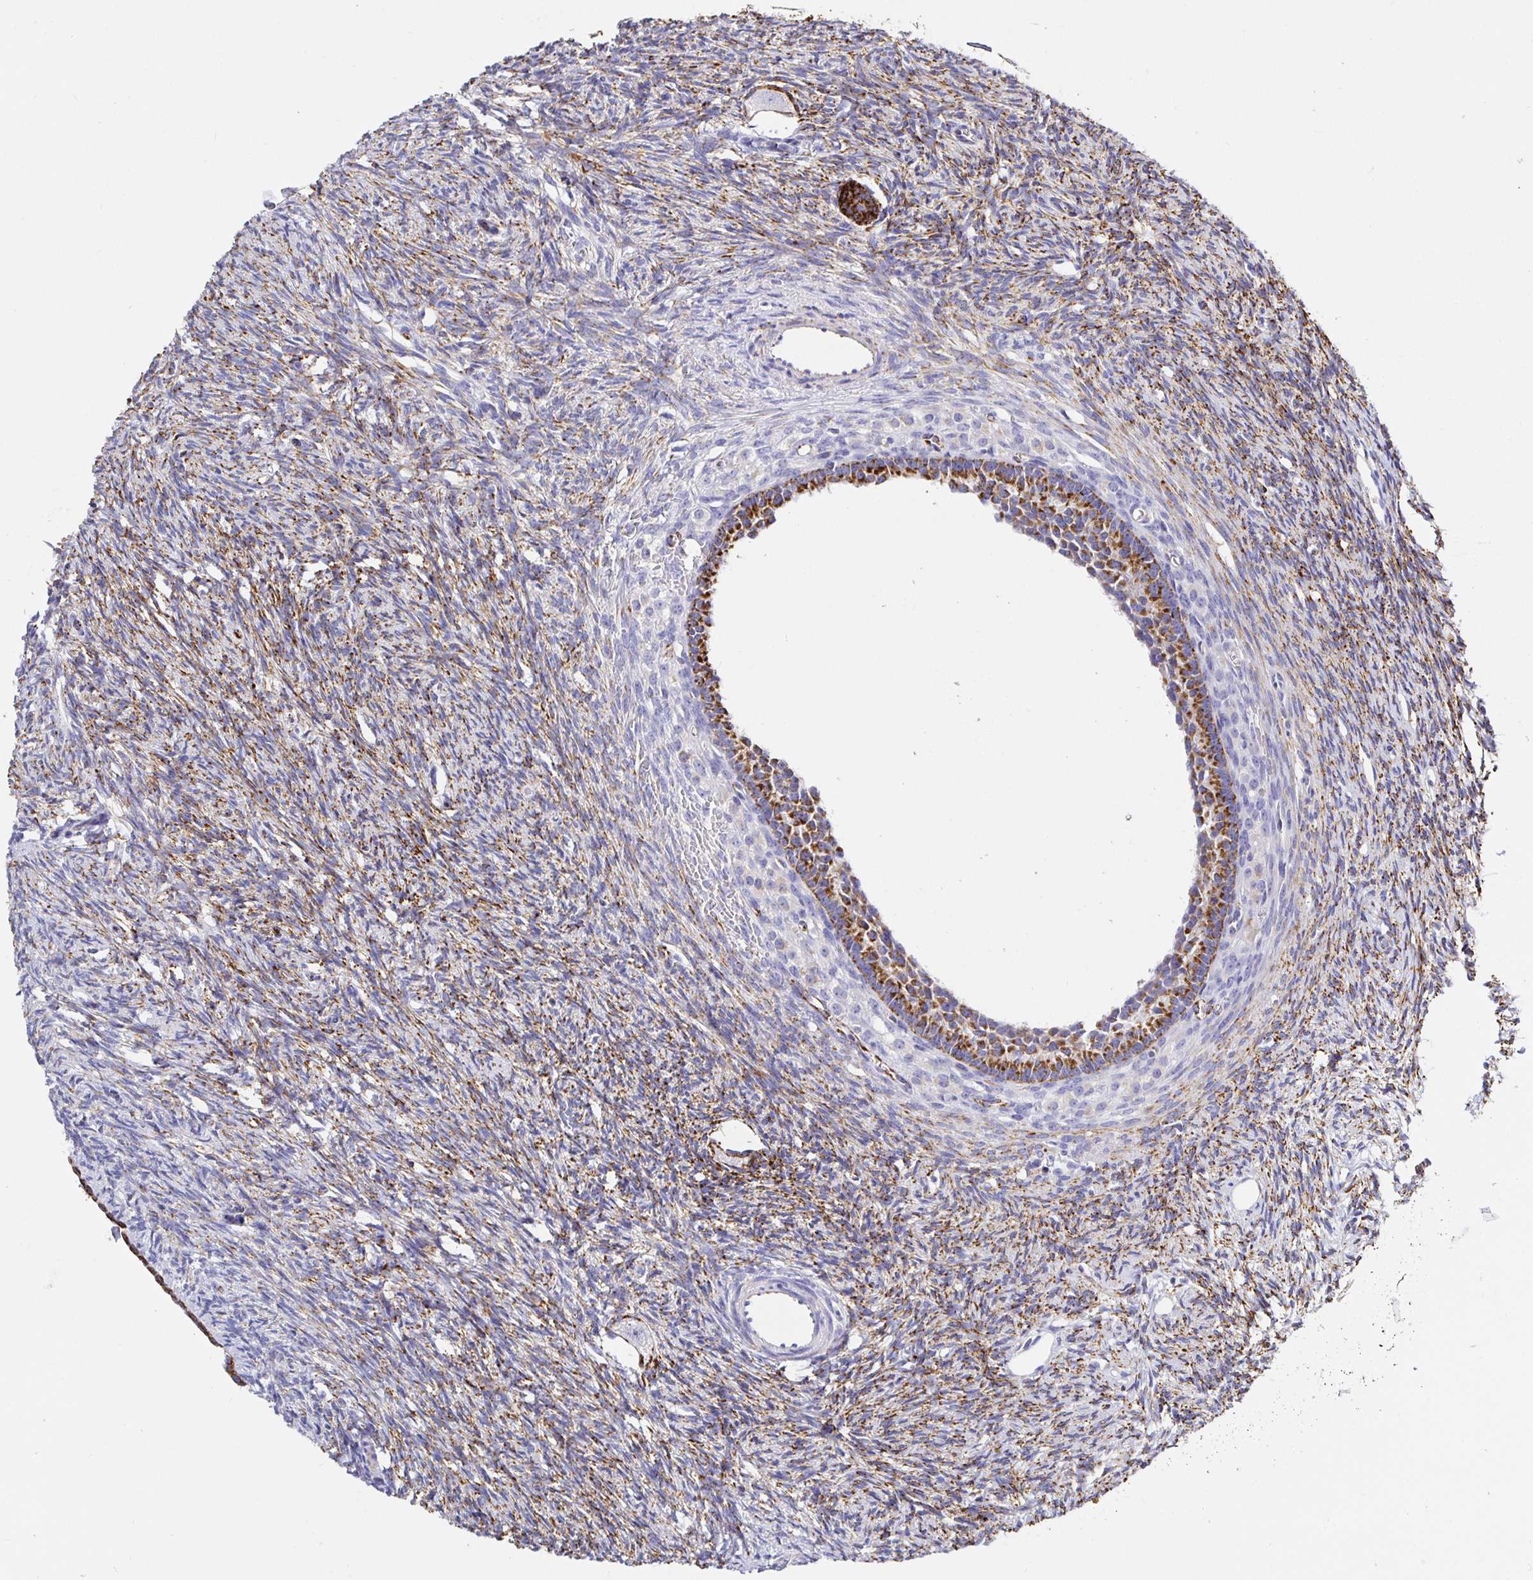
{"staining": {"intensity": "strong", "quantity": "25%-75%", "location": "cytoplasmic/membranous"}, "tissue": "ovary", "cell_type": "Follicle cells", "image_type": "normal", "snomed": [{"axis": "morphology", "description": "Normal tissue, NOS"}, {"axis": "topography", "description": "Ovary"}], "caption": "This image reveals benign ovary stained with immunohistochemistry (IHC) to label a protein in brown. The cytoplasmic/membranous of follicle cells show strong positivity for the protein. Nuclei are counter-stained blue.", "gene": "MAOA", "patient": {"sex": "female", "age": 33}}